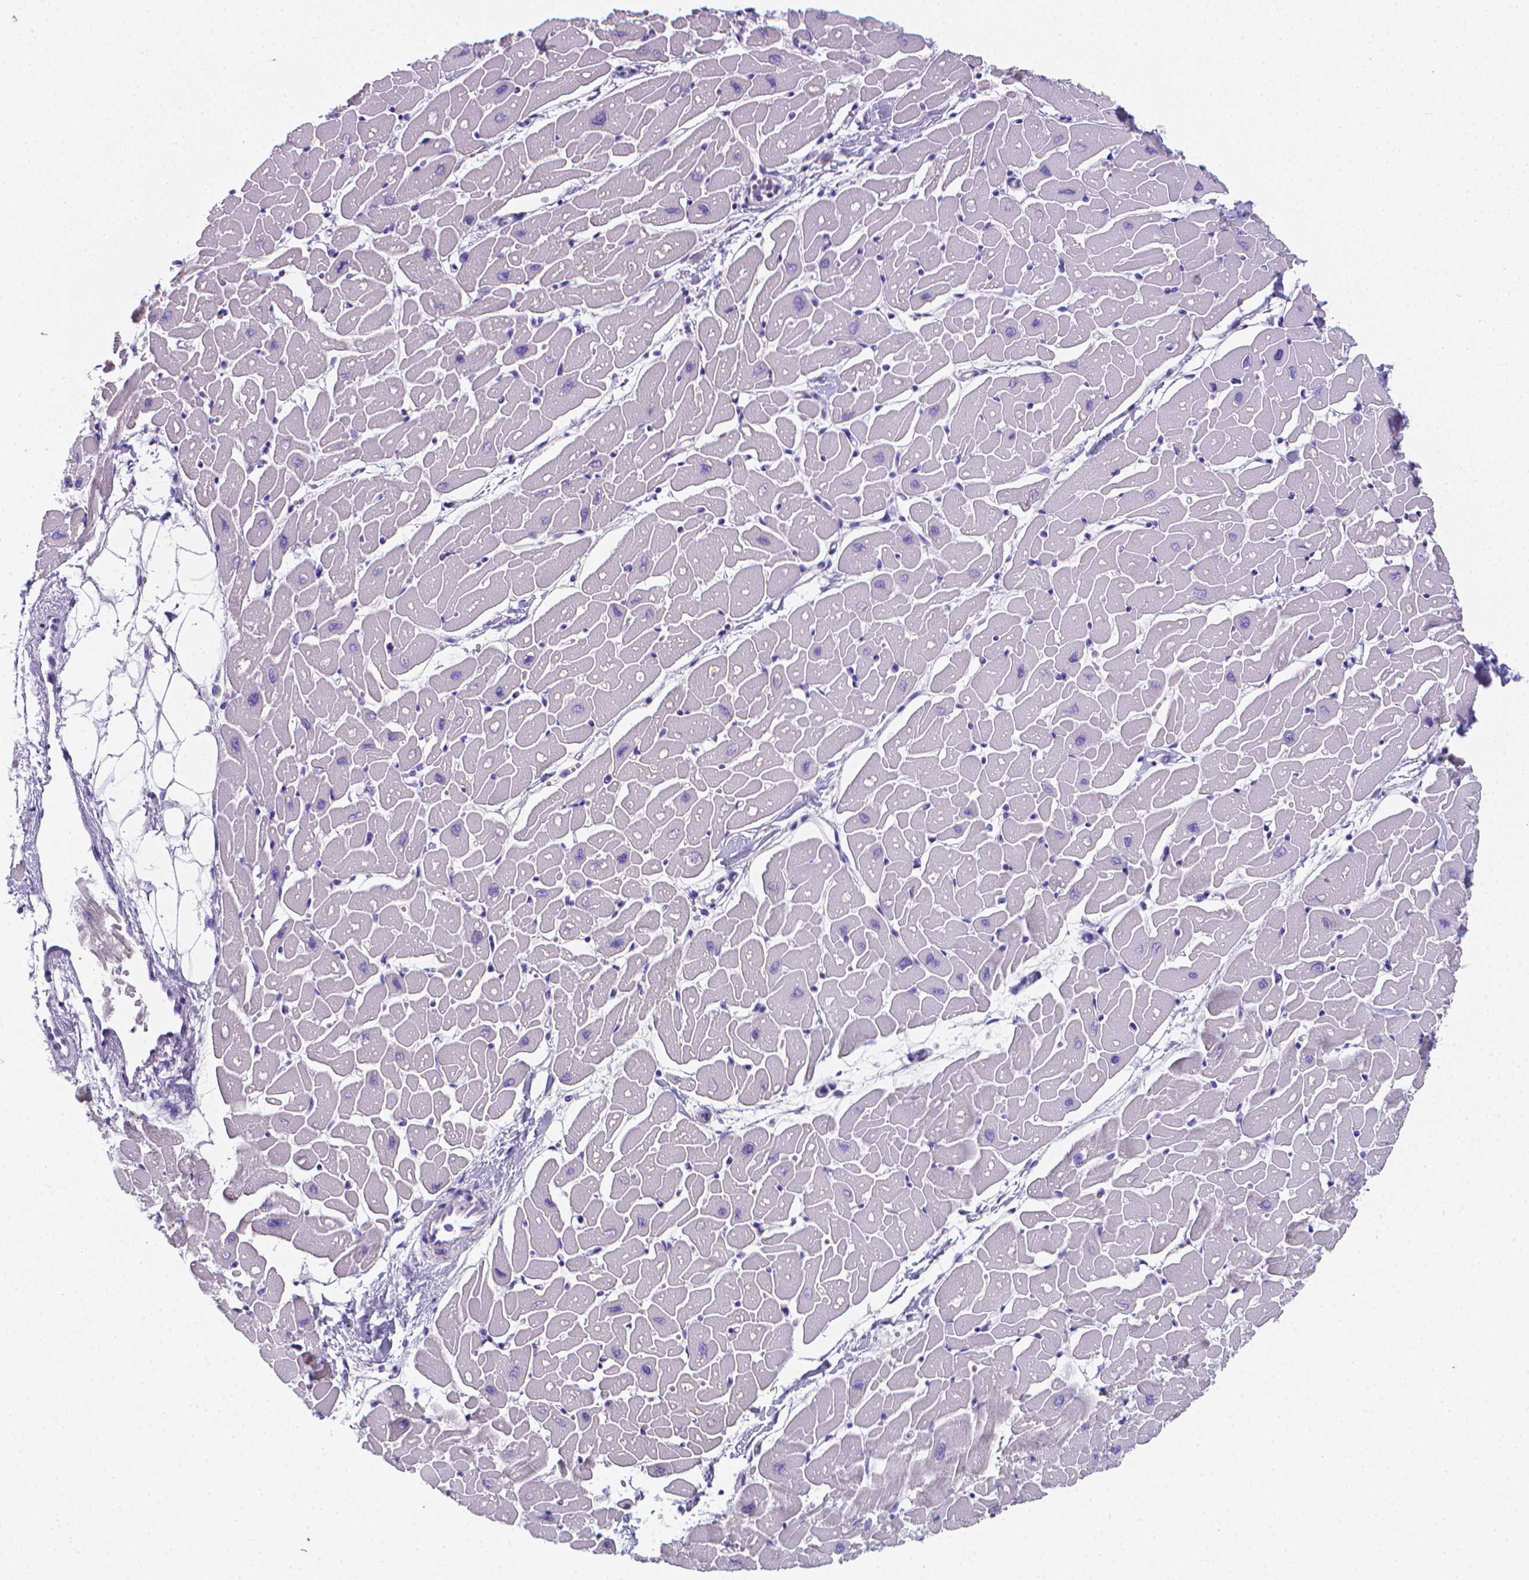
{"staining": {"intensity": "negative", "quantity": "none", "location": "none"}, "tissue": "heart muscle", "cell_type": "Cardiomyocytes", "image_type": "normal", "snomed": [{"axis": "morphology", "description": "Normal tissue, NOS"}, {"axis": "topography", "description": "Heart"}], "caption": "High magnification brightfield microscopy of benign heart muscle stained with DAB (3,3'-diaminobenzidine) (brown) and counterstained with hematoxylin (blue): cardiomyocytes show no significant positivity.", "gene": "LRRC73", "patient": {"sex": "male", "age": 57}}